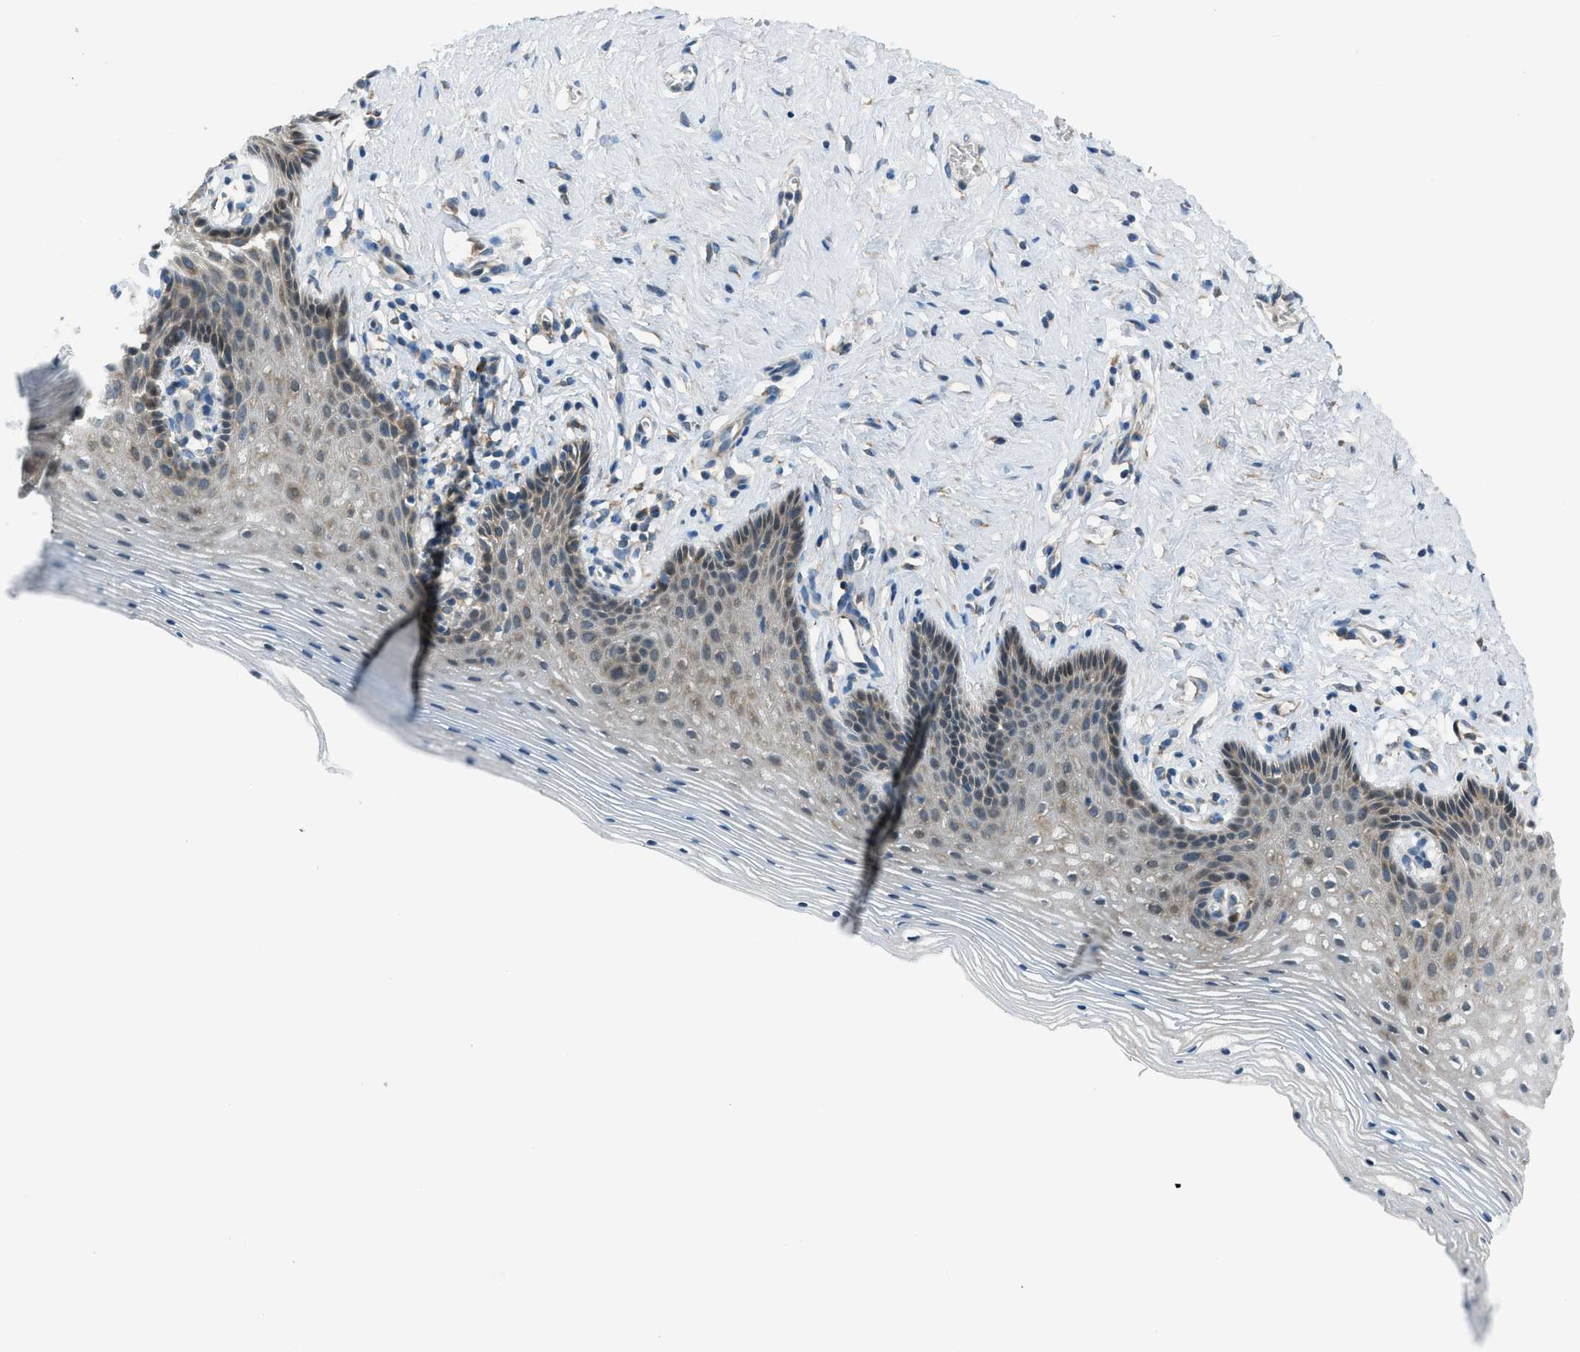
{"staining": {"intensity": "weak", "quantity": "25%-75%", "location": "cytoplasmic/membranous"}, "tissue": "vagina", "cell_type": "Squamous epithelial cells", "image_type": "normal", "snomed": [{"axis": "morphology", "description": "Normal tissue, NOS"}, {"axis": "topography", "description": "Vagina"}], "caption": "Brown immunohistochemical staining in normal vagina demonstrates weak cytoplasmic/membranous expression in about 25%-75% of squamous epithelial cells. (IHC, brightfield microscopy, high magnification).", "gene": "EDARADD", "patient": {"sex": "female", "age": 32}}